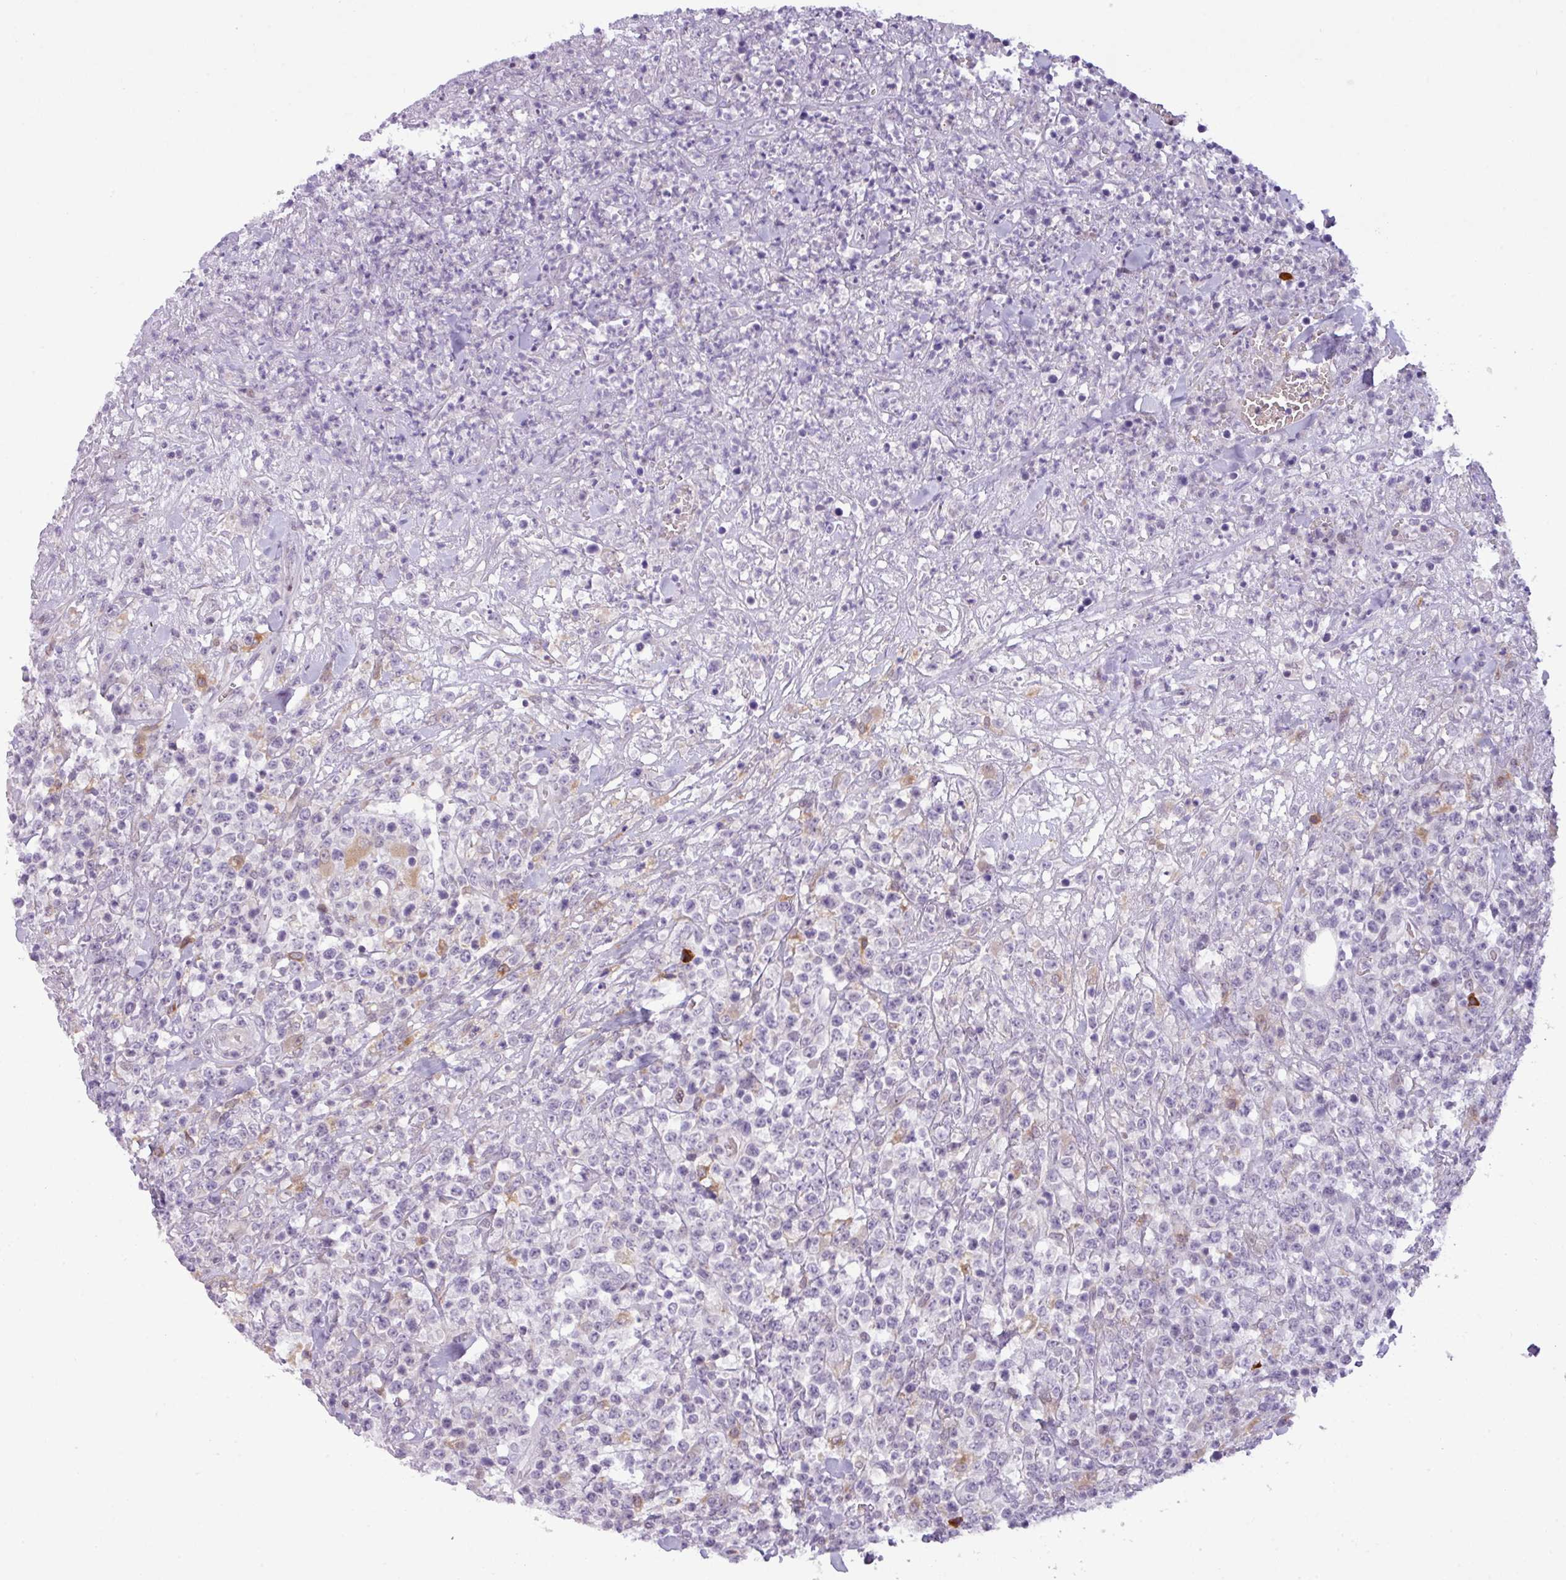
{"staining": {"intensity": "negative", "quantity": "none", "location": "none"}, "tissue": "lymphoma", "cell_type": "Tumor cells", "image_type": "cancer", "snomed": [{"axis": "morphology", "description": "Malignant lymphoma, non-Hodgkin's type, High grade"}, {"axis": "topography", "description": "Colon"}], "caption": "The photomicrograph exhibits no staining of tumor cells in lymphoma.", "gene": "SLC66A2", "patient": {"sex": "female", "age": 53}}